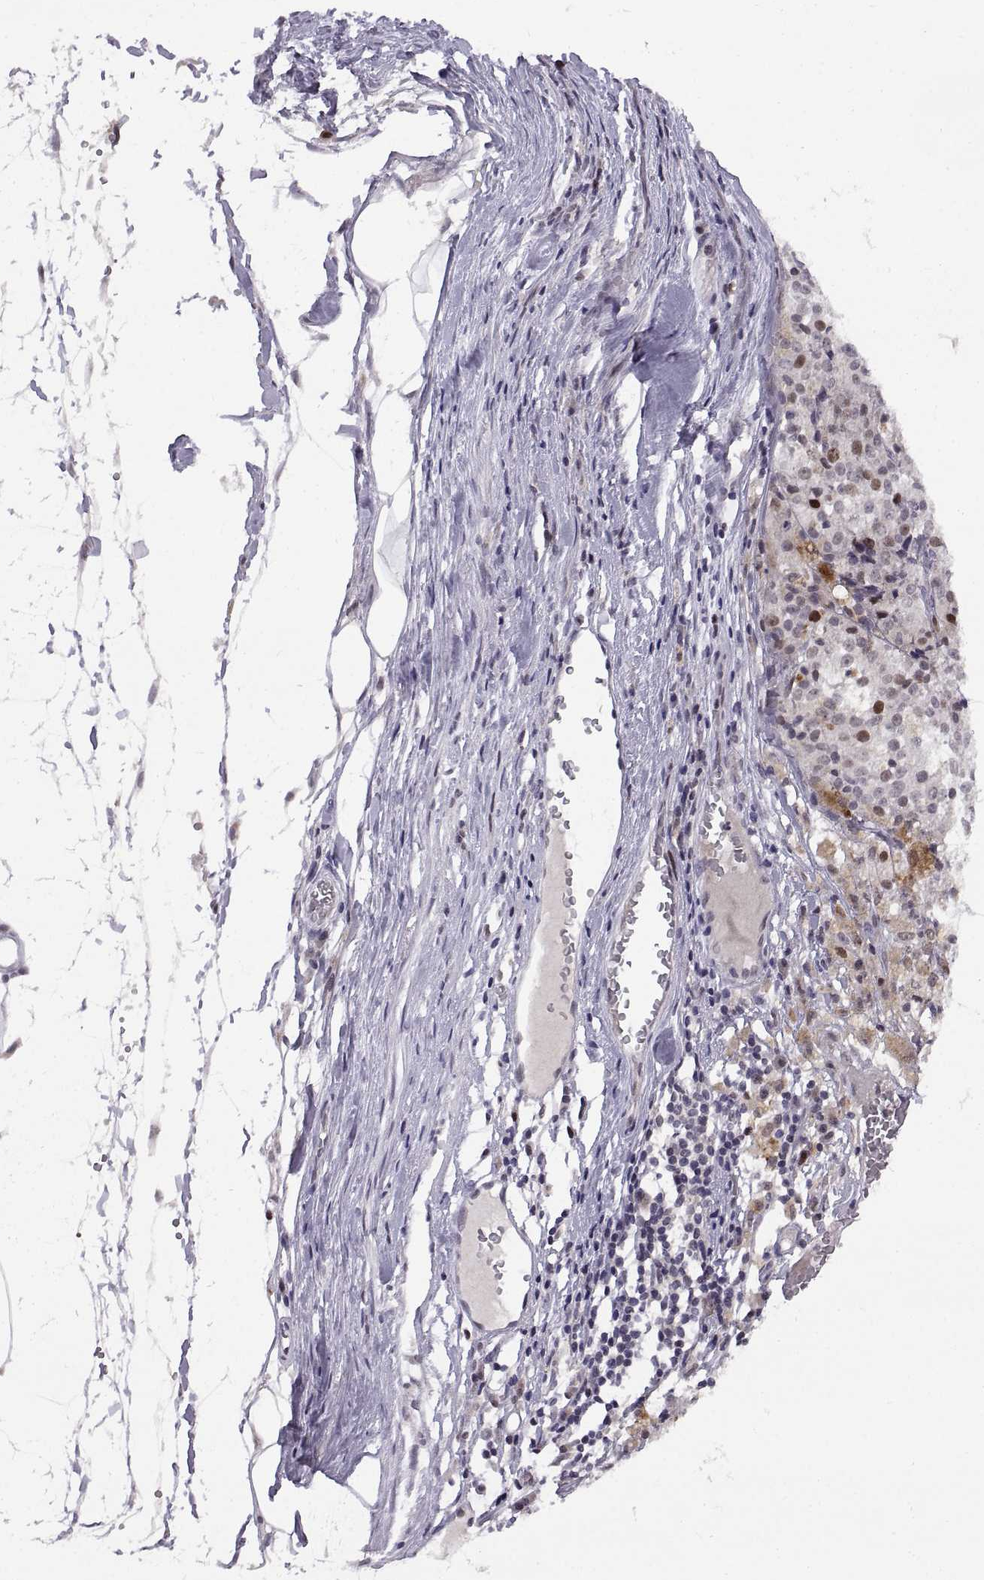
{"staining": {"intensity": "moderate", "quantity": "<25%", "location": "nuclear"}, "tissue": "melanoma", "cell_type": "Tumor cells", "image_type": "cancer", "snomed": [{"axis": "morphology", "description": "Malignant melanoma, Metastatic site"}, {"axis": "topography", "description": "Lymph node"}], "caption": "Melanoma stained for a protein (brown) reveals moderate nuclear positive staining in about <25% of tumor cells.", "gene": "CHFR", "patient": {"sex": "female", "age": 64}}